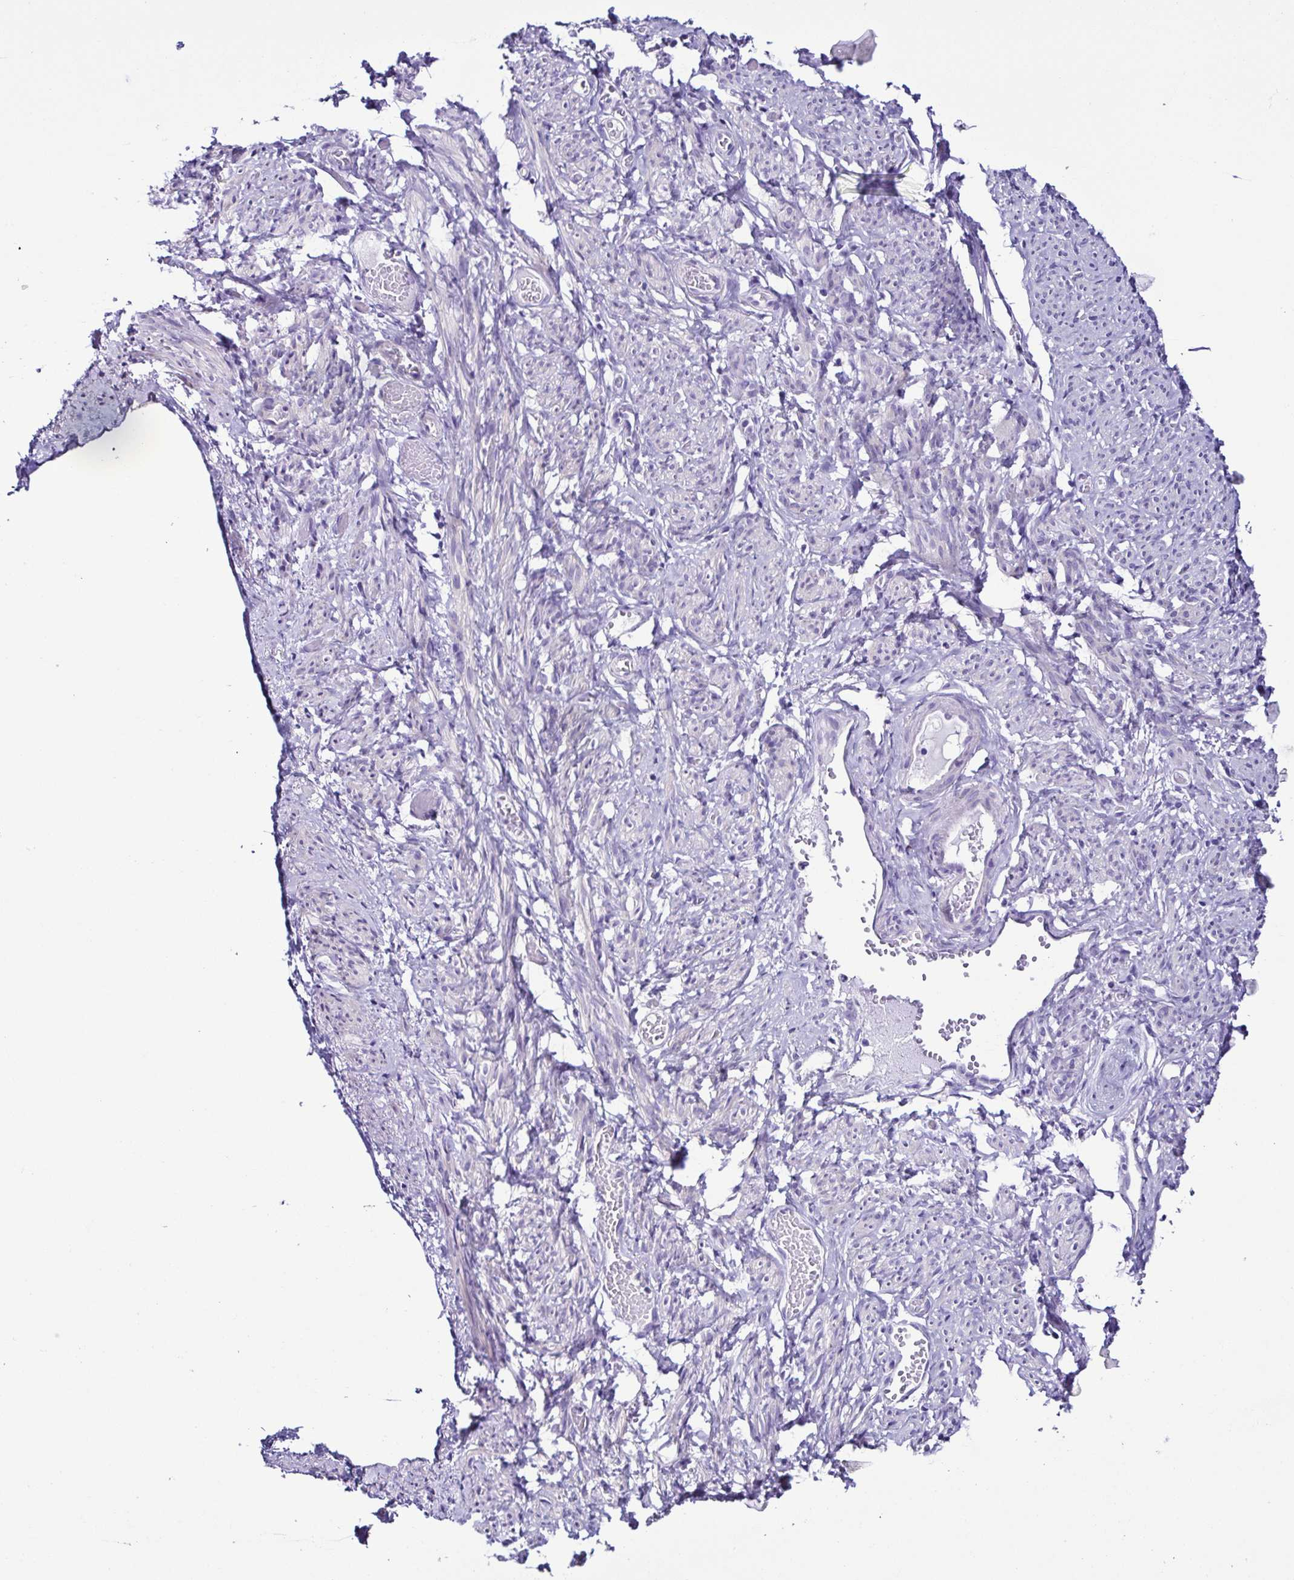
{"staining": {"intensity": "negative", "quantity": "none", "location": "none"}, "tissue": "smooth muscle", "cell_type": "Smooth muscle cells", "image_type": "normal", "snomed": [{"axis": "morphology", "description": "Normal tissue, NOS"}, {"axis": "topography", "description": "Smooth muscle"}], "caption": "Photomicrograph shows no significant protein staining in smooth muscle cells of benign smooth muscle.", "gene": "SRL", "patient": {"sex": "female", "age": 65}}